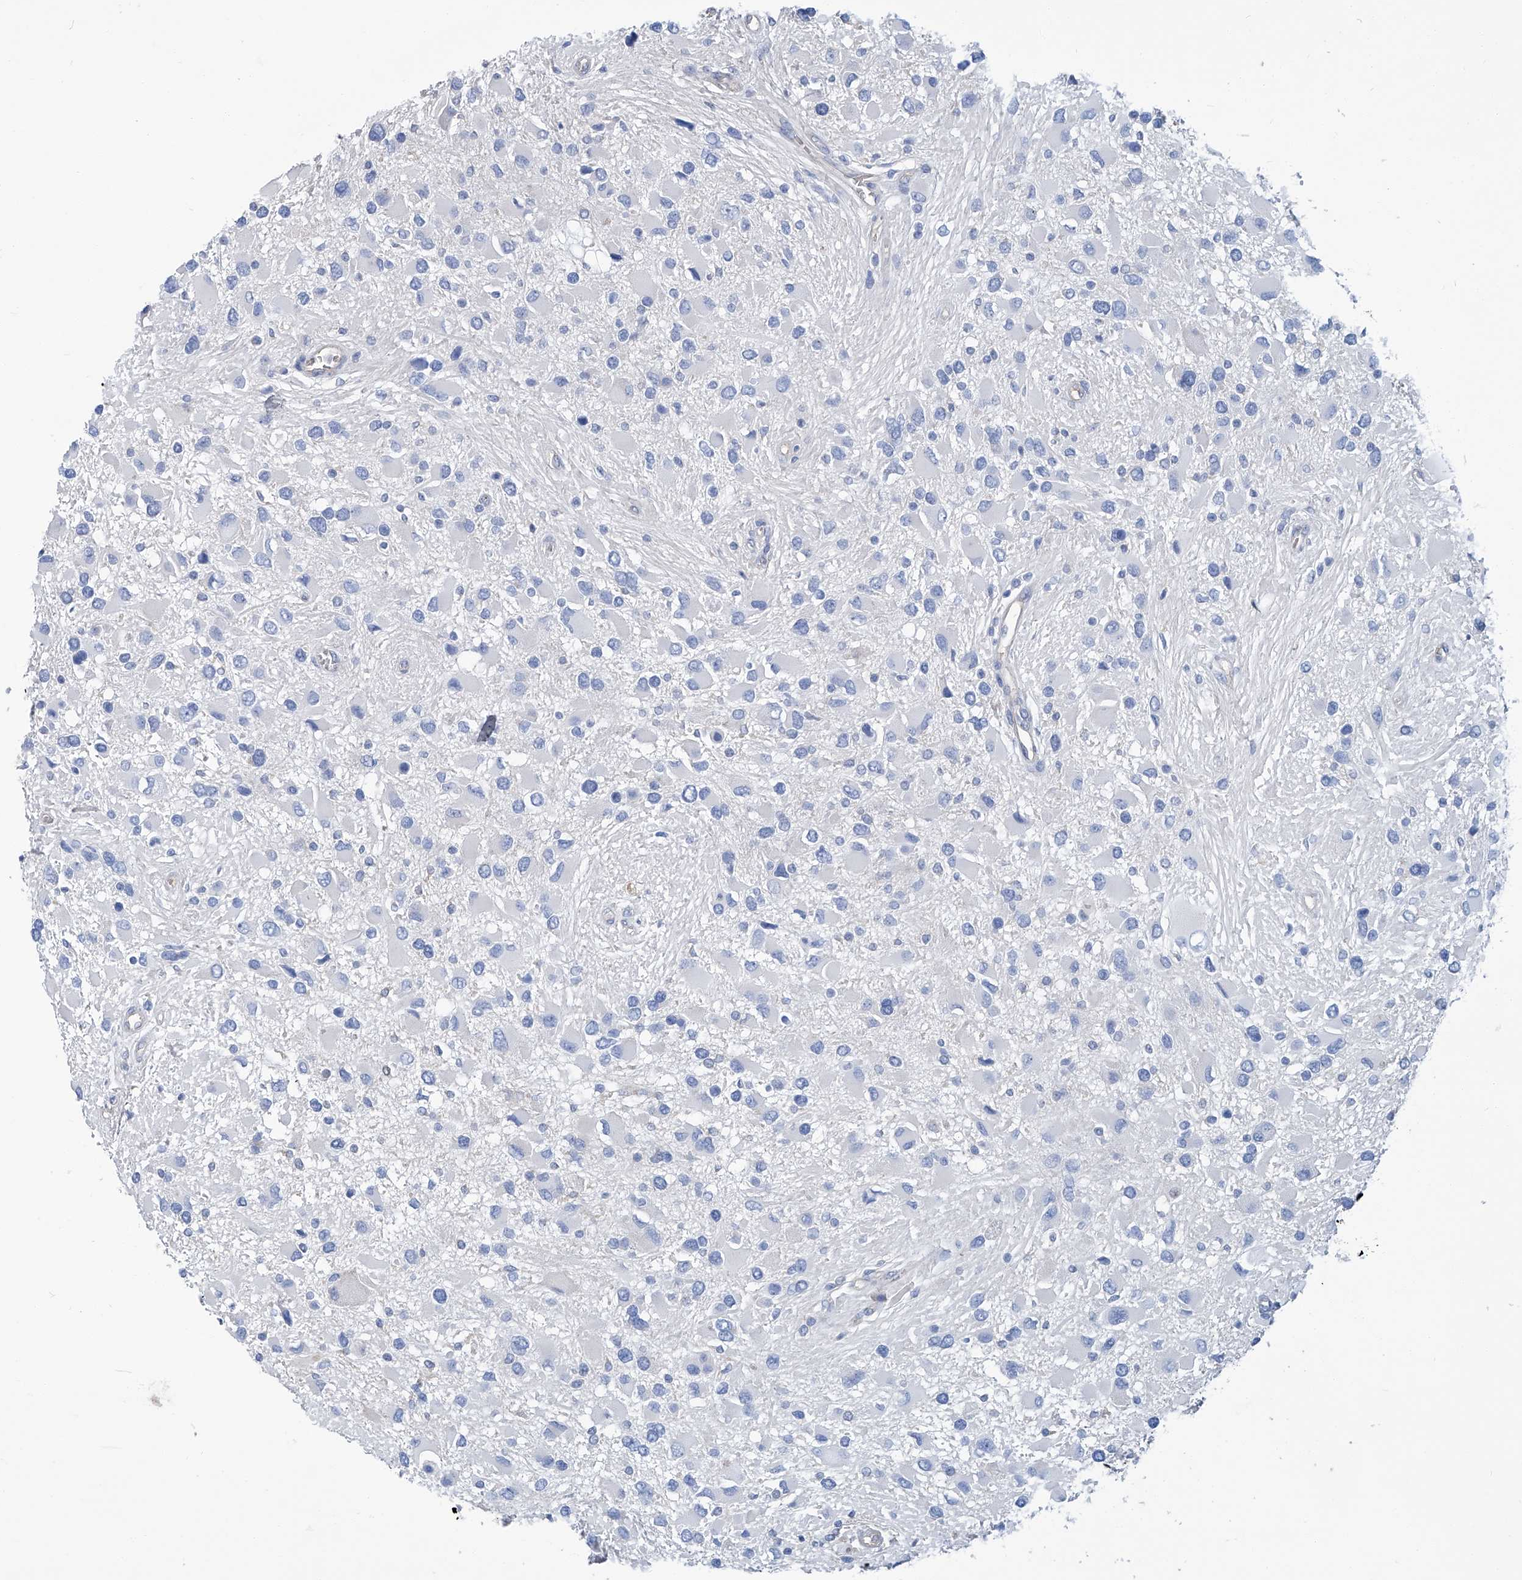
{"staining": {"intensity": "negative", "quantity": "none", "location": "none"}, "tissue": "glioma", "cell_type": "Tumor cells", "image_type": "cancer", "snomed": [{"axis": "morphology", "description": "Glioma, malignant, High grade"}, {"axis": "topography", "description": "Brain"}], "caption": "Malignant glioma (high-grade) was stained to show a protein in brown. There is no significant expression in tumor cells.", "gene": "PFKL", "patient": {"sex": "male", "age": 53}}